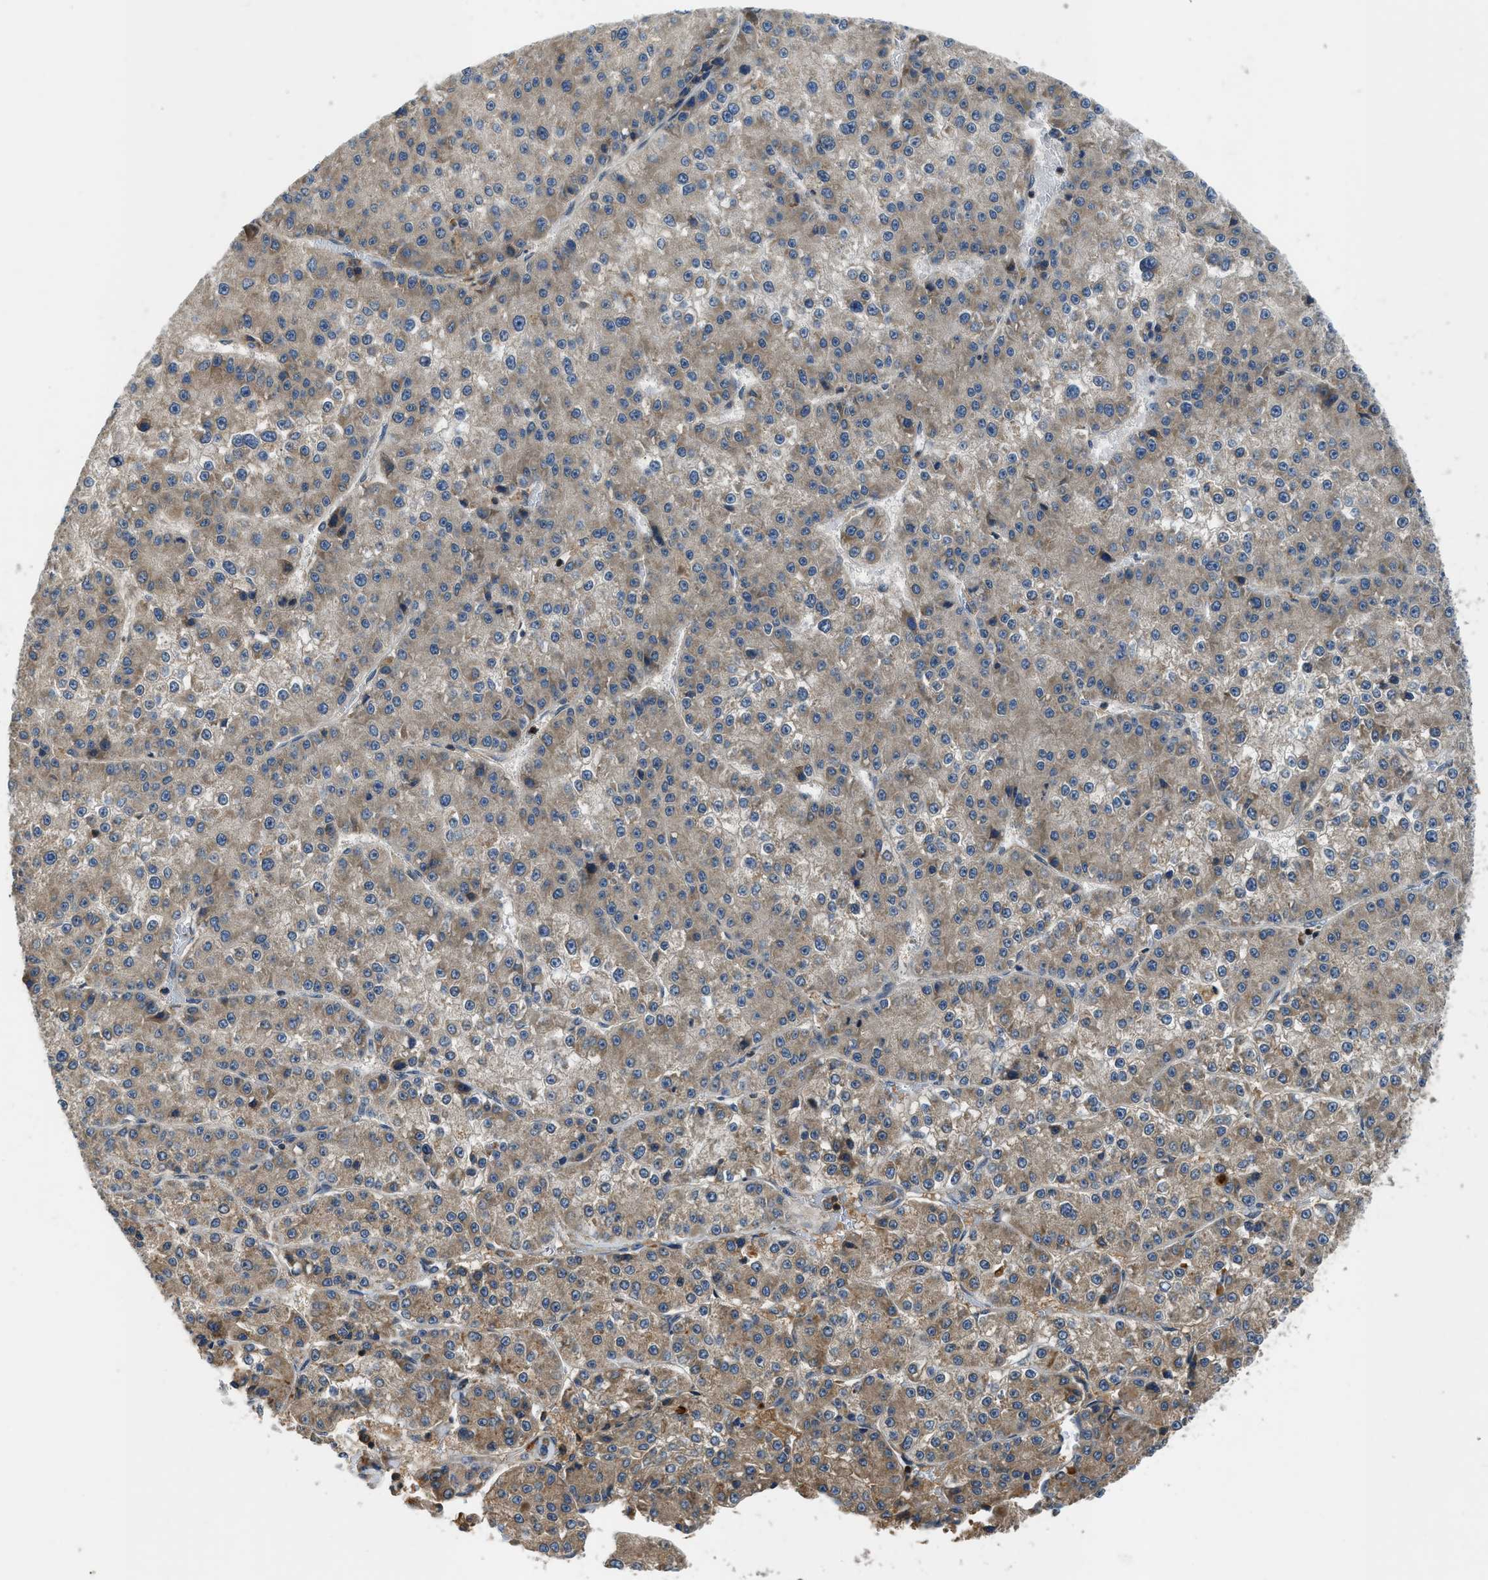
{"staining": {"intensity": "weak", "quantity": "25%-75%", "location": "cytoplasmic/membranous"}, "tissue": "liver cancer", "cell_type": "Tumor cells", "image_type": "cancer", "snomed": [{"axis": "morphology", "description": "Carcinoma, Hepatocellular, NOS"}, {"axis": "topography", "description": "Liver"}], "caption": "Liver cancer stained with IHC reveals weak cytoplasmic/membranous positivity in approximately 25%-75% of tumor cells.", "gene": "PAFAH2", "patient": {"sex": "female", "age": 73}}